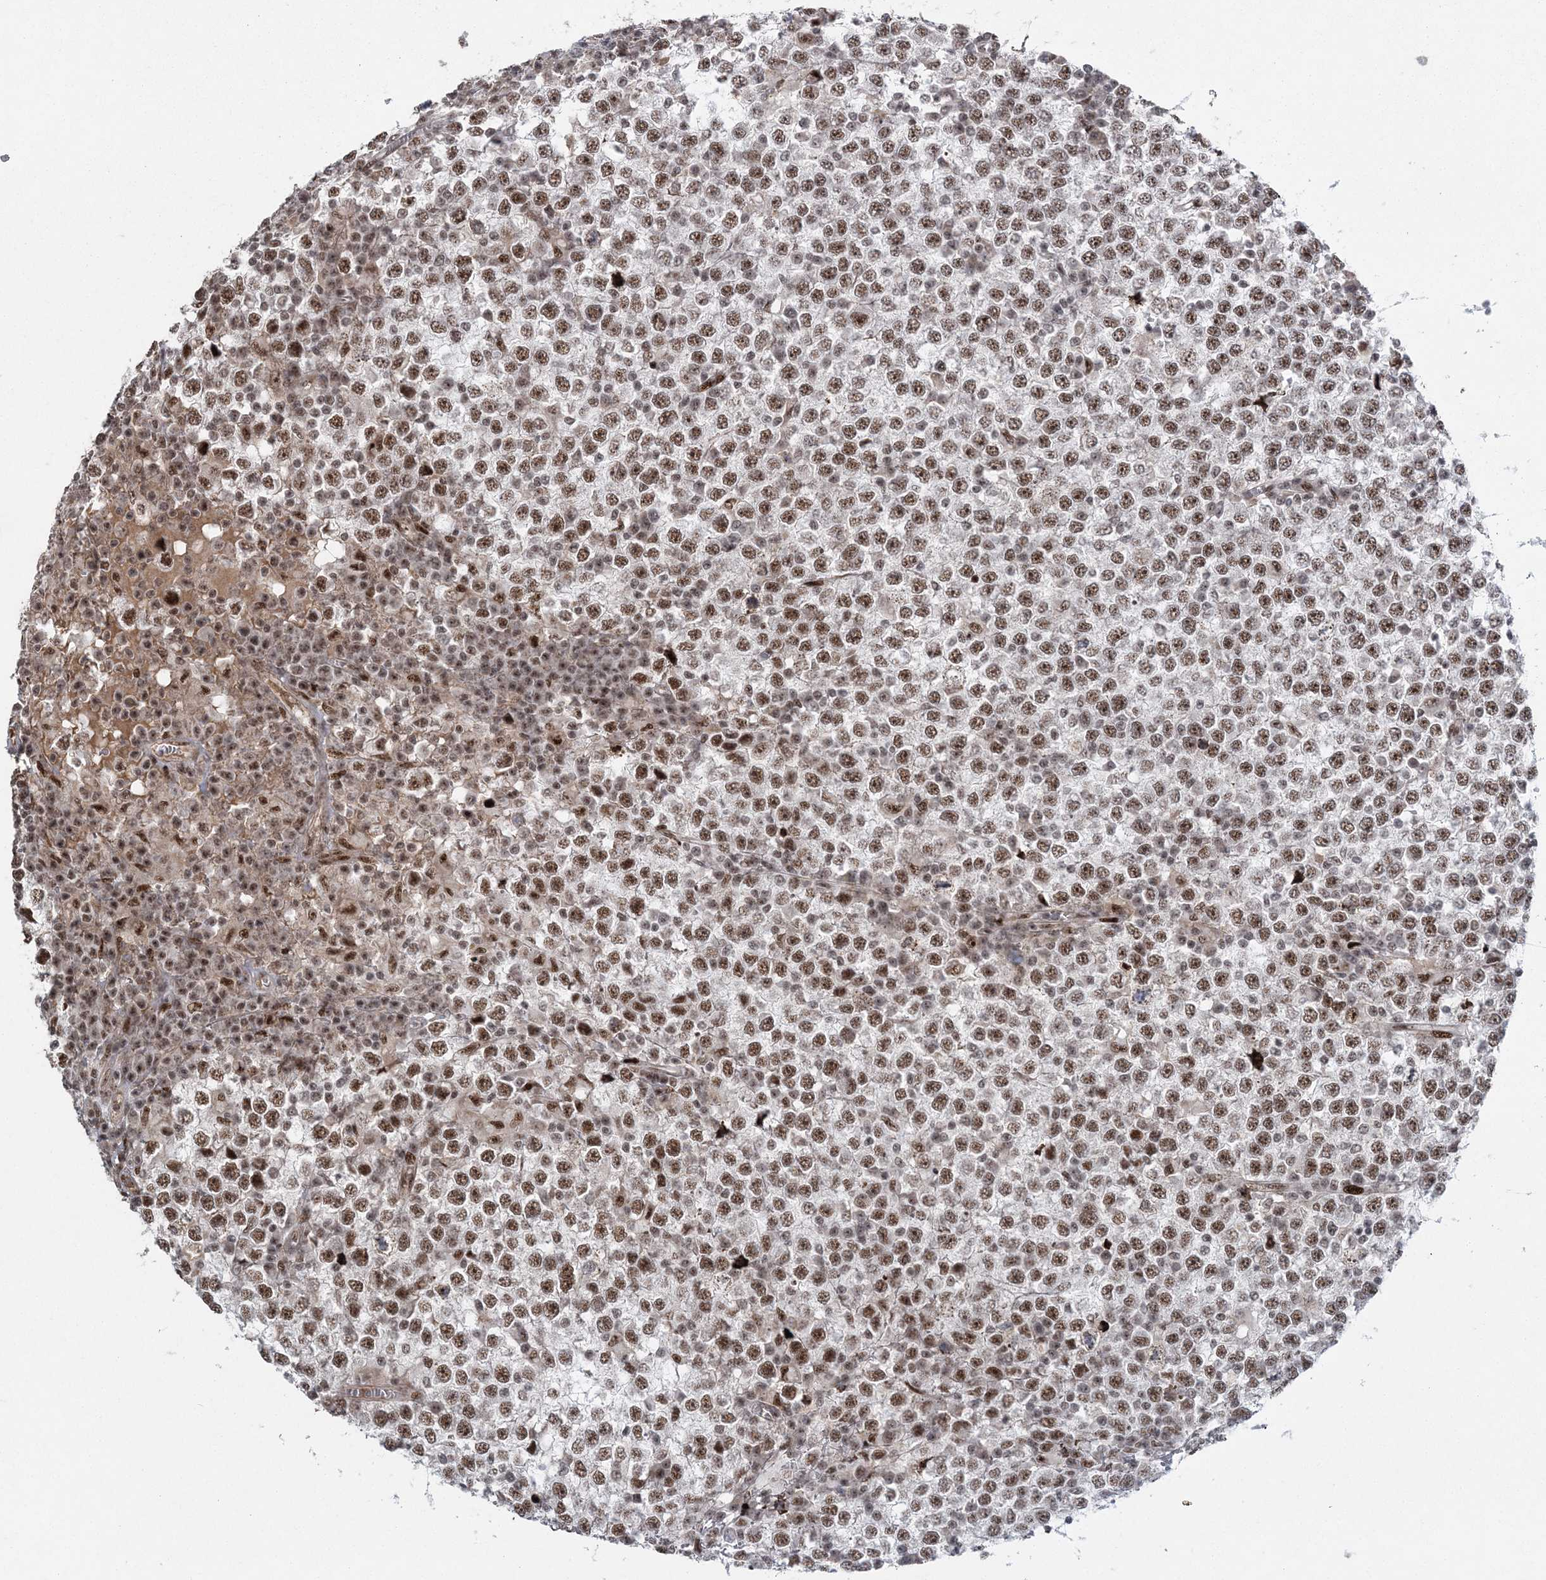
{"staining": {"intensity": "moderate", "quantity": ">75%", "location": "nuclear"}, "tissue": "testis cancer", "cell_type": "Tumor cells", "image_type": "cancer", "snomed": [{"axis": "morphology", "description": "Seminoma, NOS"}, {"axis": "topography", "description": "Testis"}], "caption": "A histopathology image of testis cancer stained for a protein shows moderate nuclear brown staining in tumor cells.", "gene": "CWC22", "patient": {"sex": "male", "age": 65}}